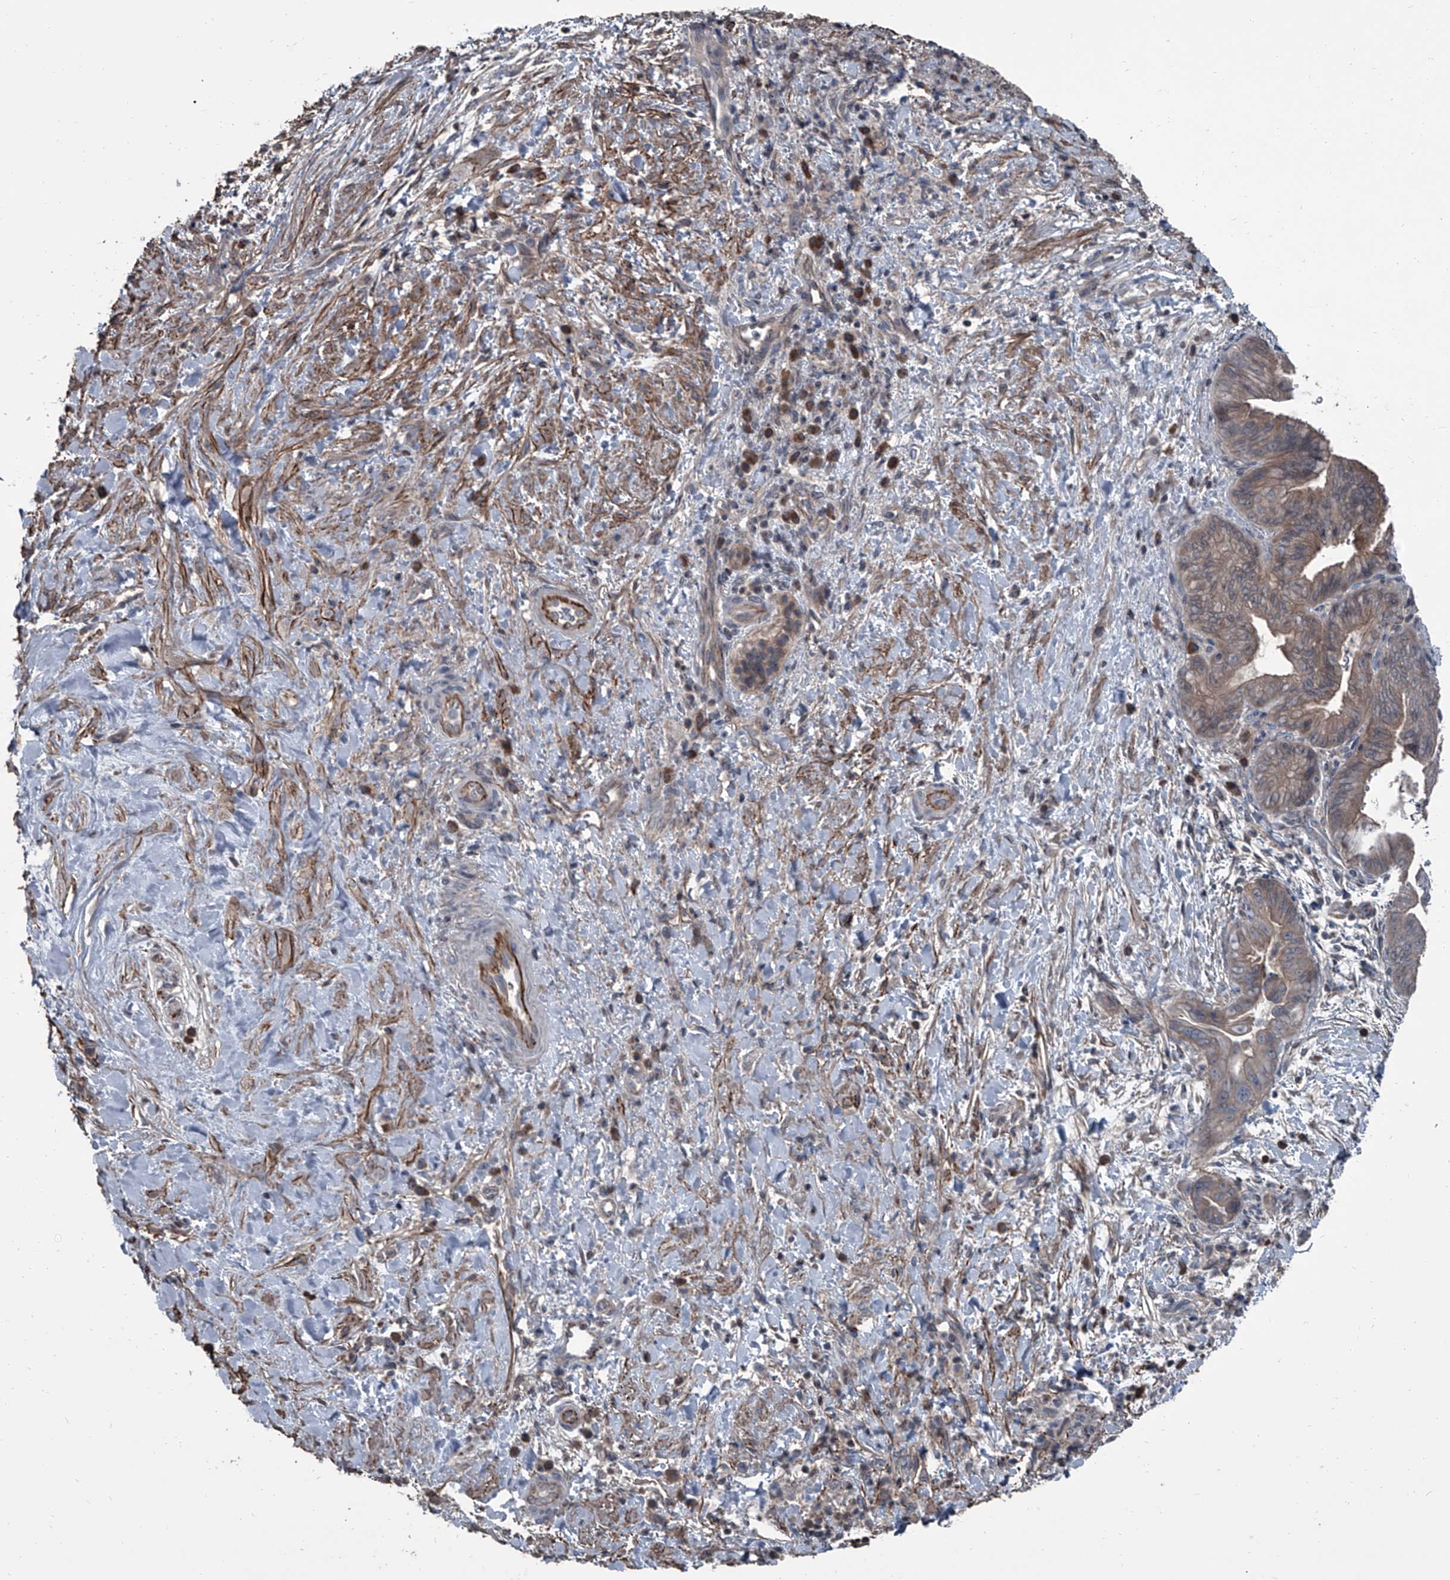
{"staining": {"intensity": "weak", "quantity": "25%-75%", "location": "cytoplasmic/membranous"}, "tissue": "pancreatic cancer", "cell_type": "Tumor cells", "image_type": "cancer", "snomed": [{"axis": "morphology", "description": "Adenocarcinoma, NOS"}, {"axis": "topography", "description": "Pancreas"}], "caption": "Tumor cells reveal weak cytoplasmic/membranous positivity in approximately 25%-75% of cells in pancreatic cancer (adenocarcinoma). (brown staining indicates protein expression, while blue staining denotes nuclei).", "gene": "OARD1", "patient": {"sex": "male", "age": 75}}